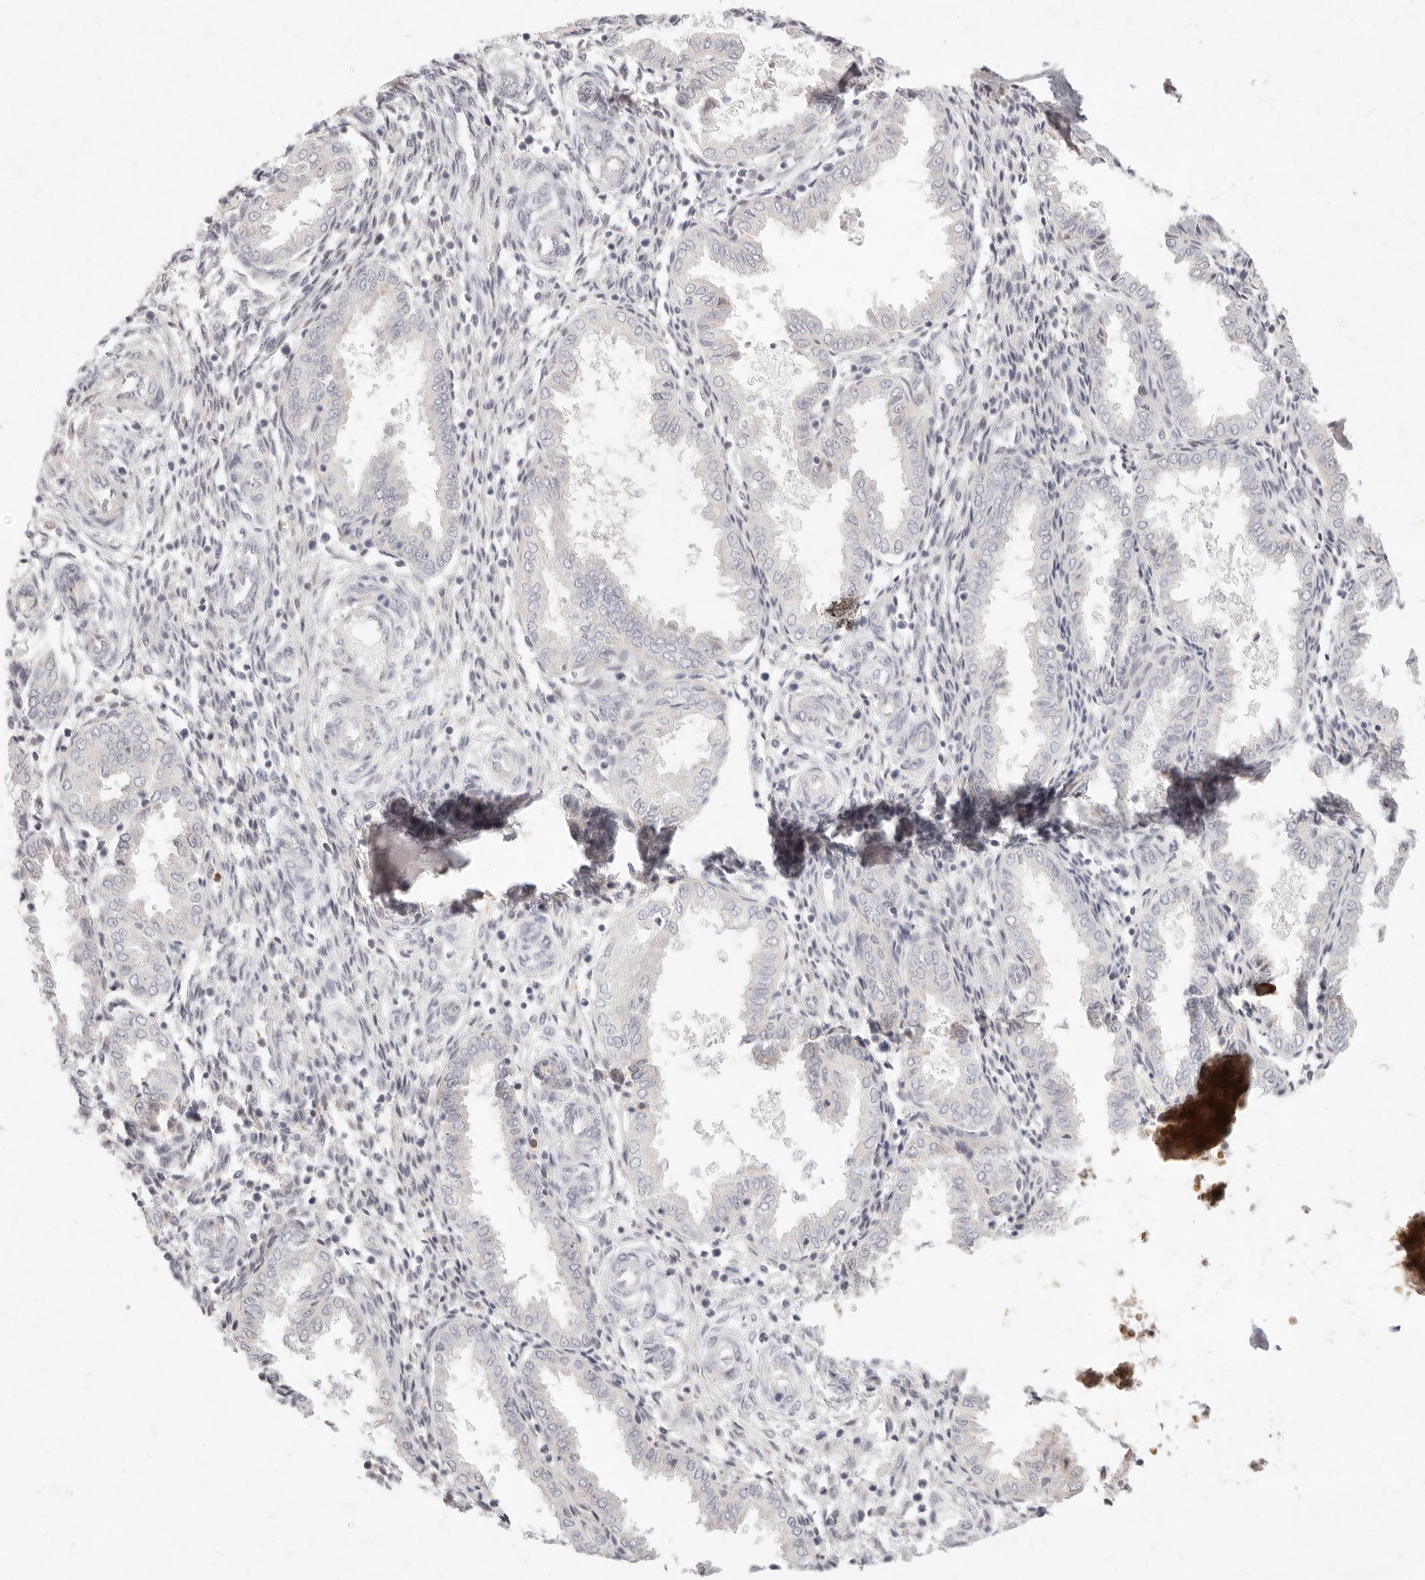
{"staining": {"intensity": "weak", "quantity": "<25%", "location": "nuclear"}, "tissue": "endometrium", "cell_type": "Cells in endometrial stroma", "image_type": "normal", "snomed": [{"axis": "morphology", "description": "Normal tissue, NOS"}, {"axis": "topography", "description": "Endometrium"}], "caption": "A high-resolution image shows IHC staining of benign endometrium, which displays no significant expression in cells in endometrial stroma. (Brightfield microscopy of DAB (3,3'-diaminobenzidine) IHC at high magnification).", "gene": "ASCL3", "patient": {"sex": "female", "age": 33}}